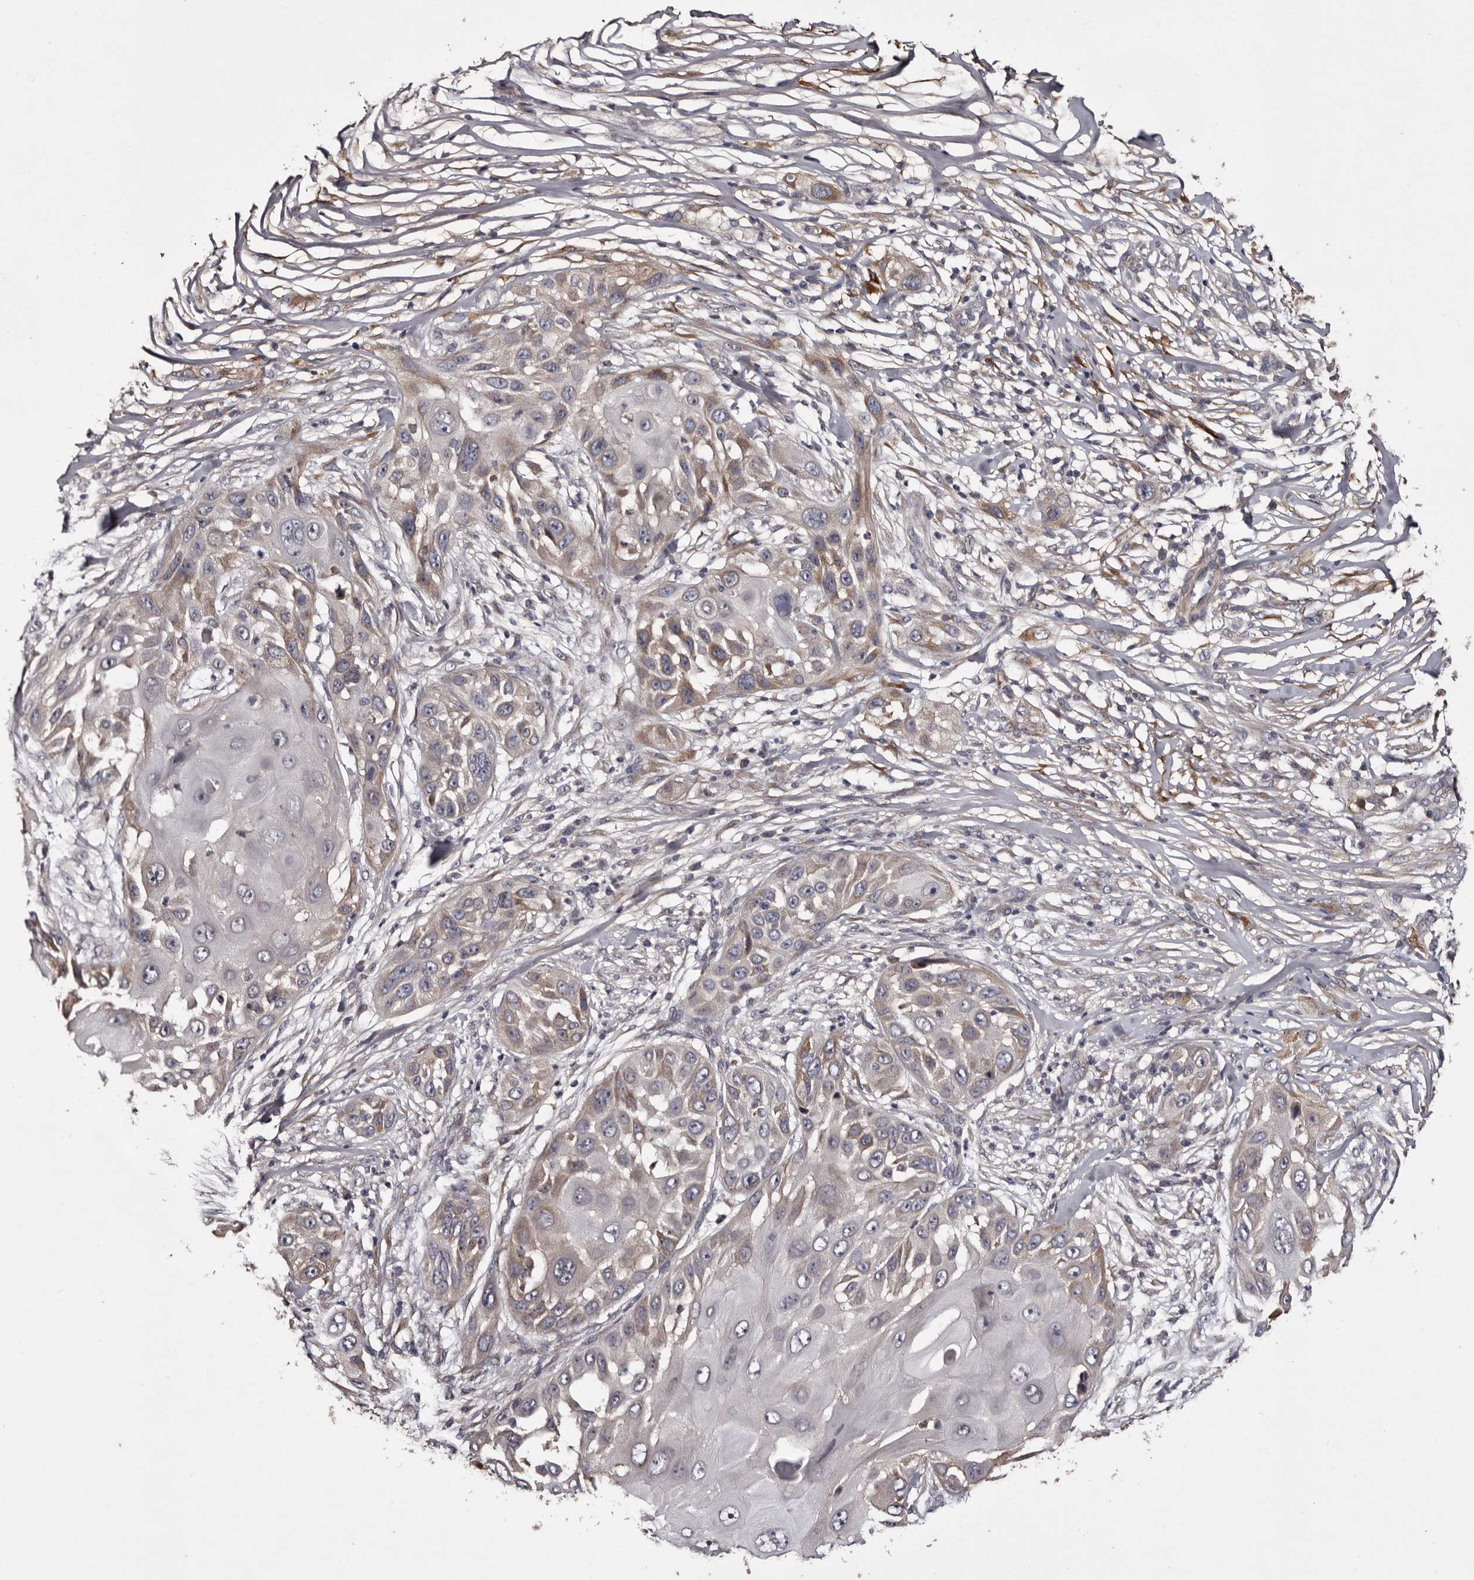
{"staining": {"intensity": "weak", "quantity": "25%-75%", "location": "cytoplasmic/membranous"}, "tissue": "skin cancer", "cell_type": "Tumor cells", "image_type": "cancer", "snomed": [{"axis": "morphology", "description": "Squamous cell carcinoma, NOS"}, {"axis": "topography", "description": "Skin"}], "caption": "A brown stain shows weak cytoplasmic/membranous staining of a protein in human squamous cell carcinoma (skin) tumor cells.", "gene": "CYP1B1", "patient": {"sex": "female", "age": 44}}